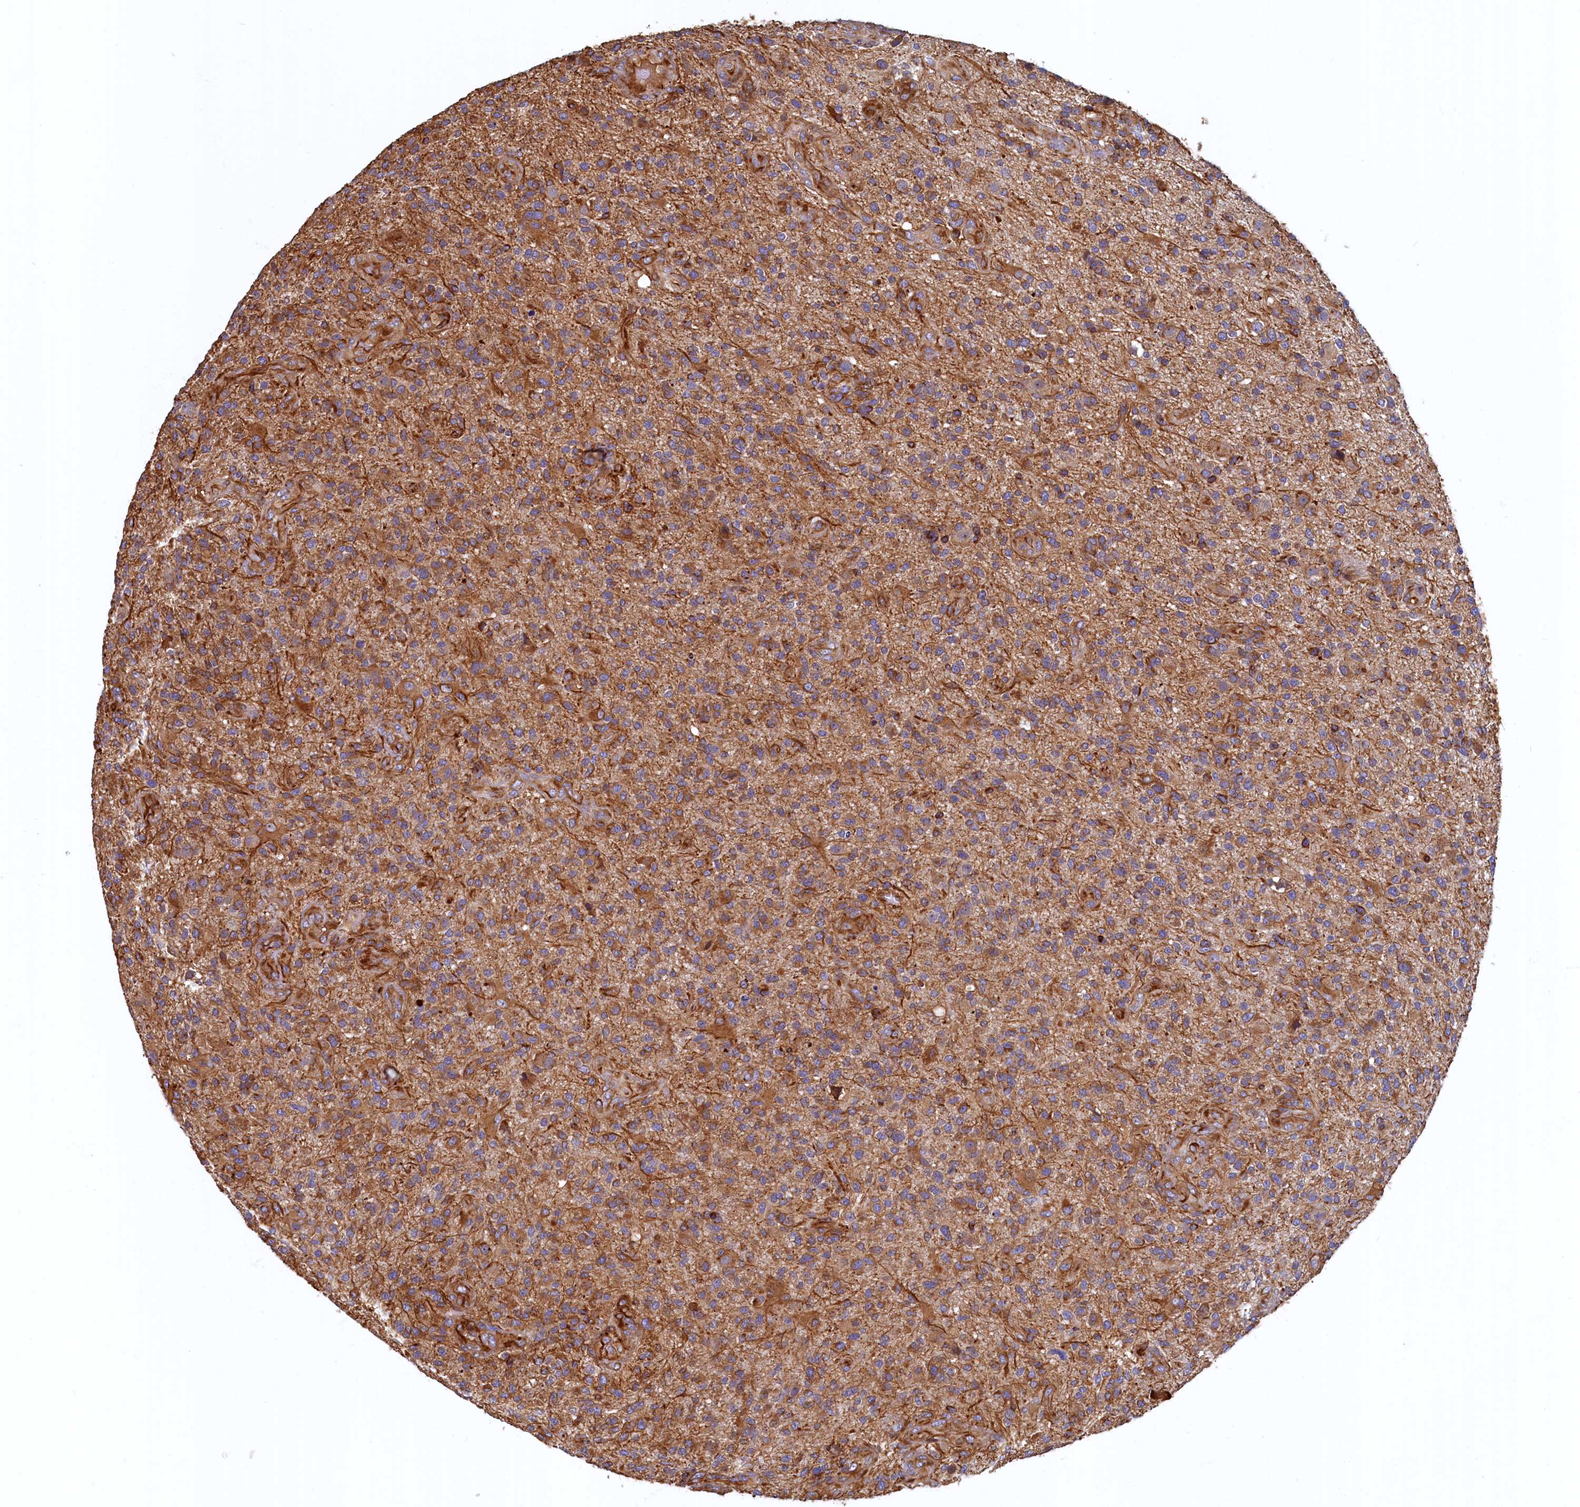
{"staining": {"intensity": "moderate", "quantity": ">75%", "location": "cytoplasmic/membranous"}, "tissue": "glioma", "cell_type": "Tumor cells", "image_type": "cancer", "snomed": [{"axis": "morphology", "description": "Glioma, malignant, High grade"}, {"axis": "topography", "description": "Brain"}], "caption": "Glioma stained for a protein displays moderate cytoplasmic/membranous positivity in tumor cells.", "gene": "LRRC57", "patient": {"sex": "male", "age": 47}}